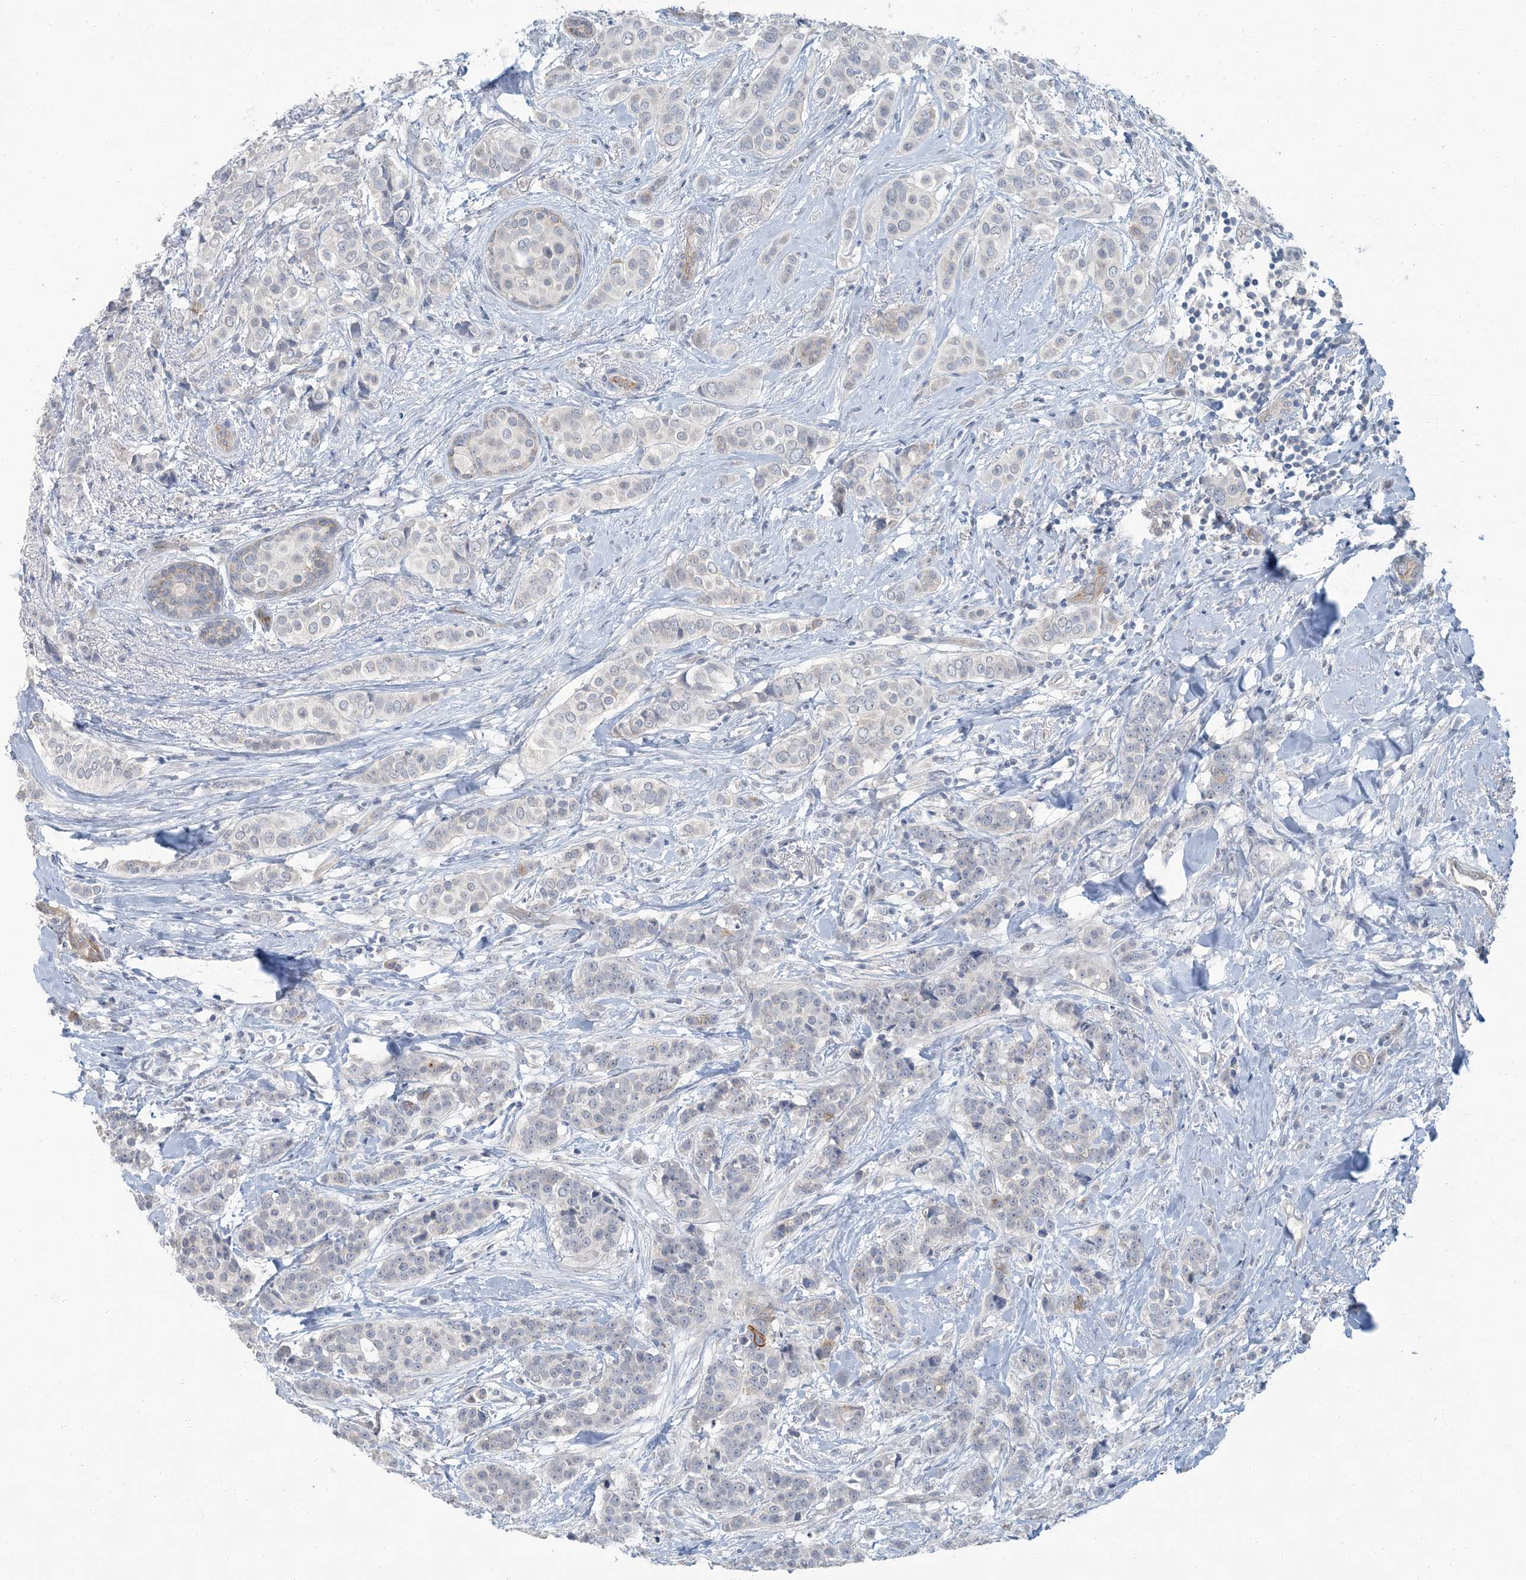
{"staining": {"intensity": "negative", "quantity": "none", "location": "none"}, "tissue": "breast cancer", "cell_type": "Tumor cells", "image_type": "cancer", "snomed": [{"axis": "morphology", "description": "Lobular carcinoma"}, {"axis": "topography", "description": "Breast"}], "caption": "DAB (3,3'-diaminobenzidine) immunohistochemical staining of human breast cancer shows no significant staining in tumor cells. (DAB (3,3'-diaminobenzidine) IHC visualized using brightfield microscopy, high magnification).", "gene": "EPHA4", "patient": {"sex": "female", "age": 51}}